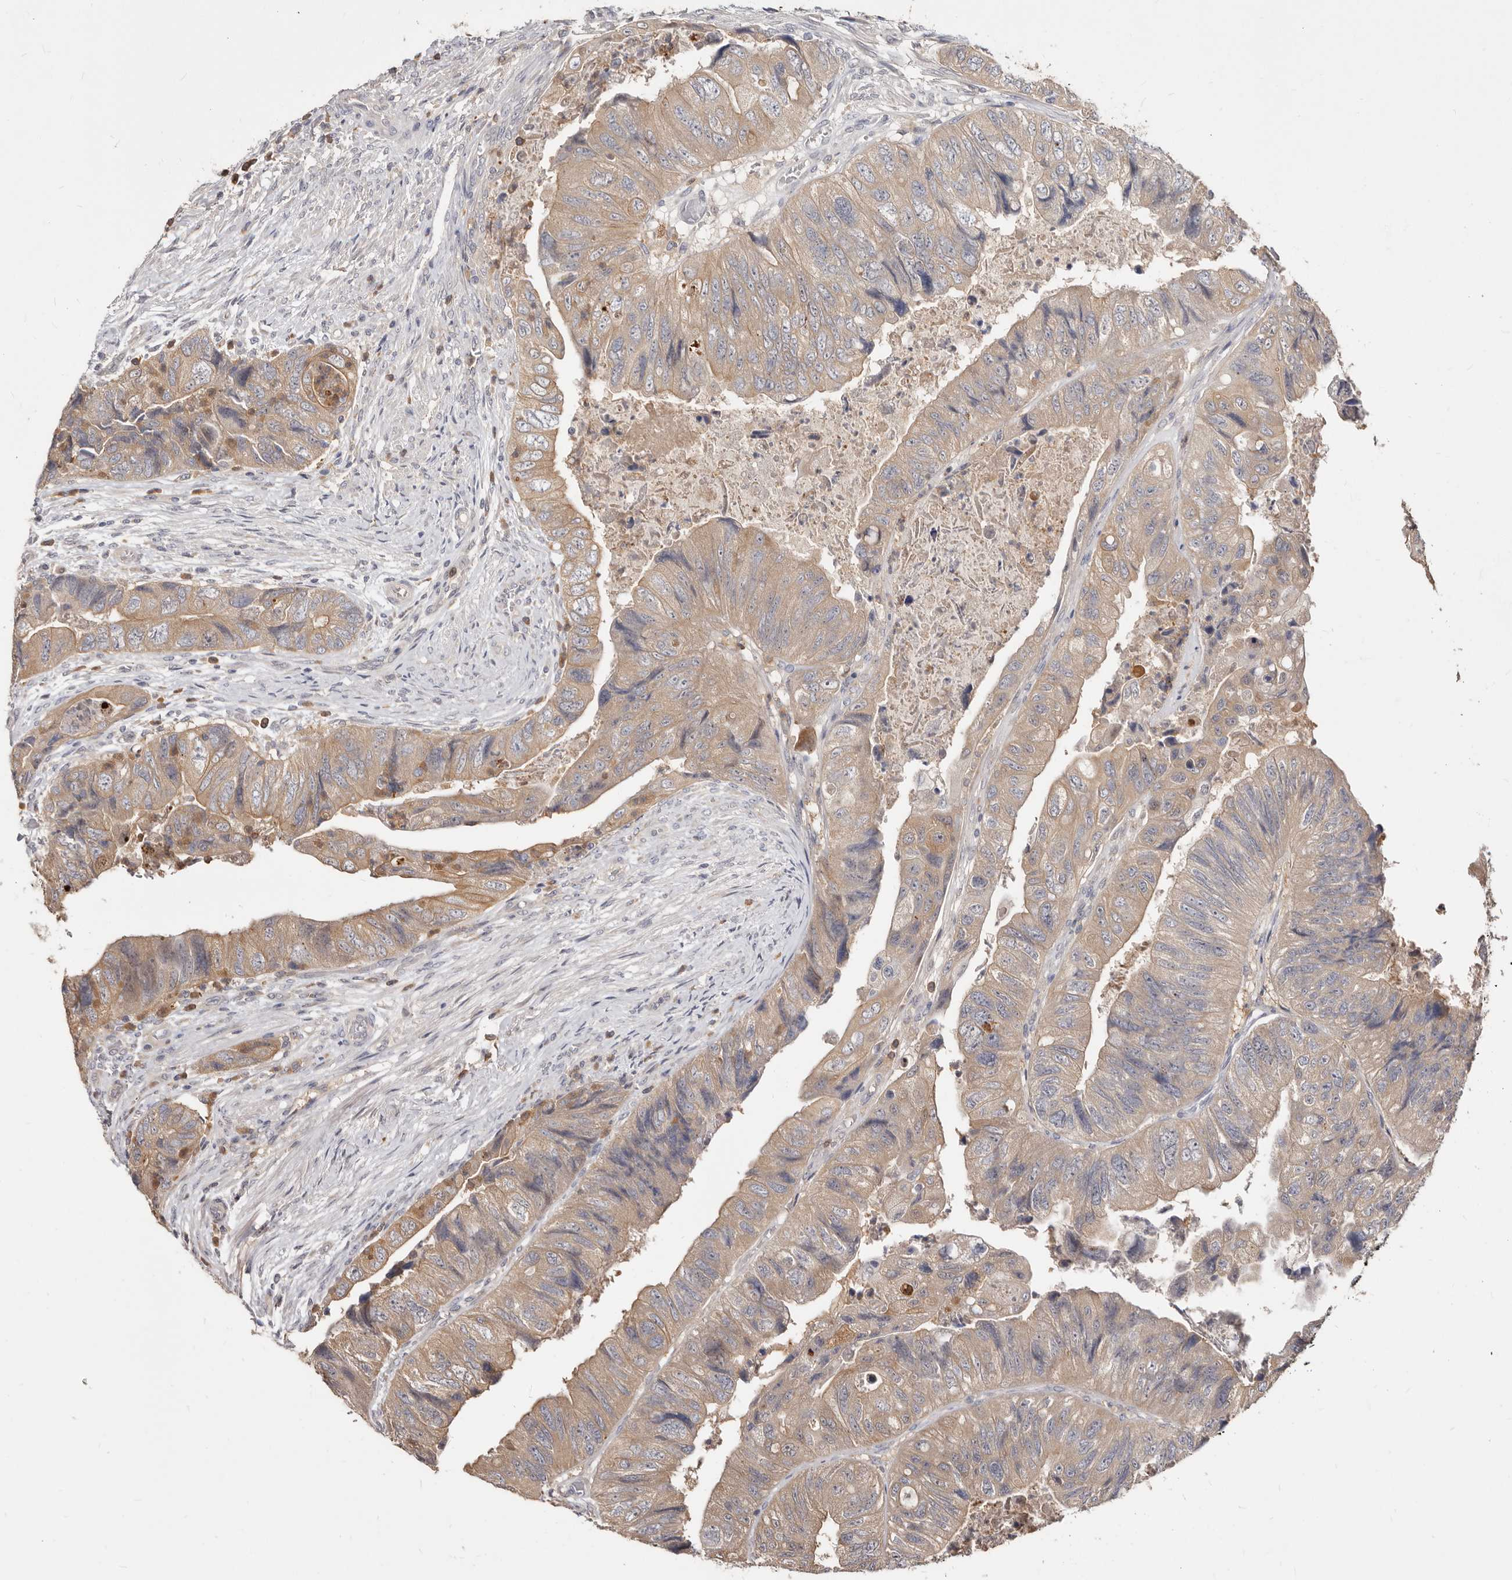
{"staining": {"intensity": "weak", "quantity": ">75%", "location": "cytoplasmic/membranous"}, "tissue": "colorectal cancer", "cell_type": "Tumor cells", "image_type": "cancer", "snomed": [{"axis": "morphology", "description": "Adenocarcinoma, NOS"}, {"axis": "topography", "description": "Rectum"}], "caption": "Colorectal cancer was stained to show a protein in brown. There is low levels of weak cytoplasmic/membranous staining in approximately >75% of tumor cells. Using DAB (3,3'-diaminobenzidine) (brown) and hematoxylin (blue) stains, captured at high magnification using brightfield microscopy.", "gene": "TC2N", "patient": {"sex": "male", "age": 63}}